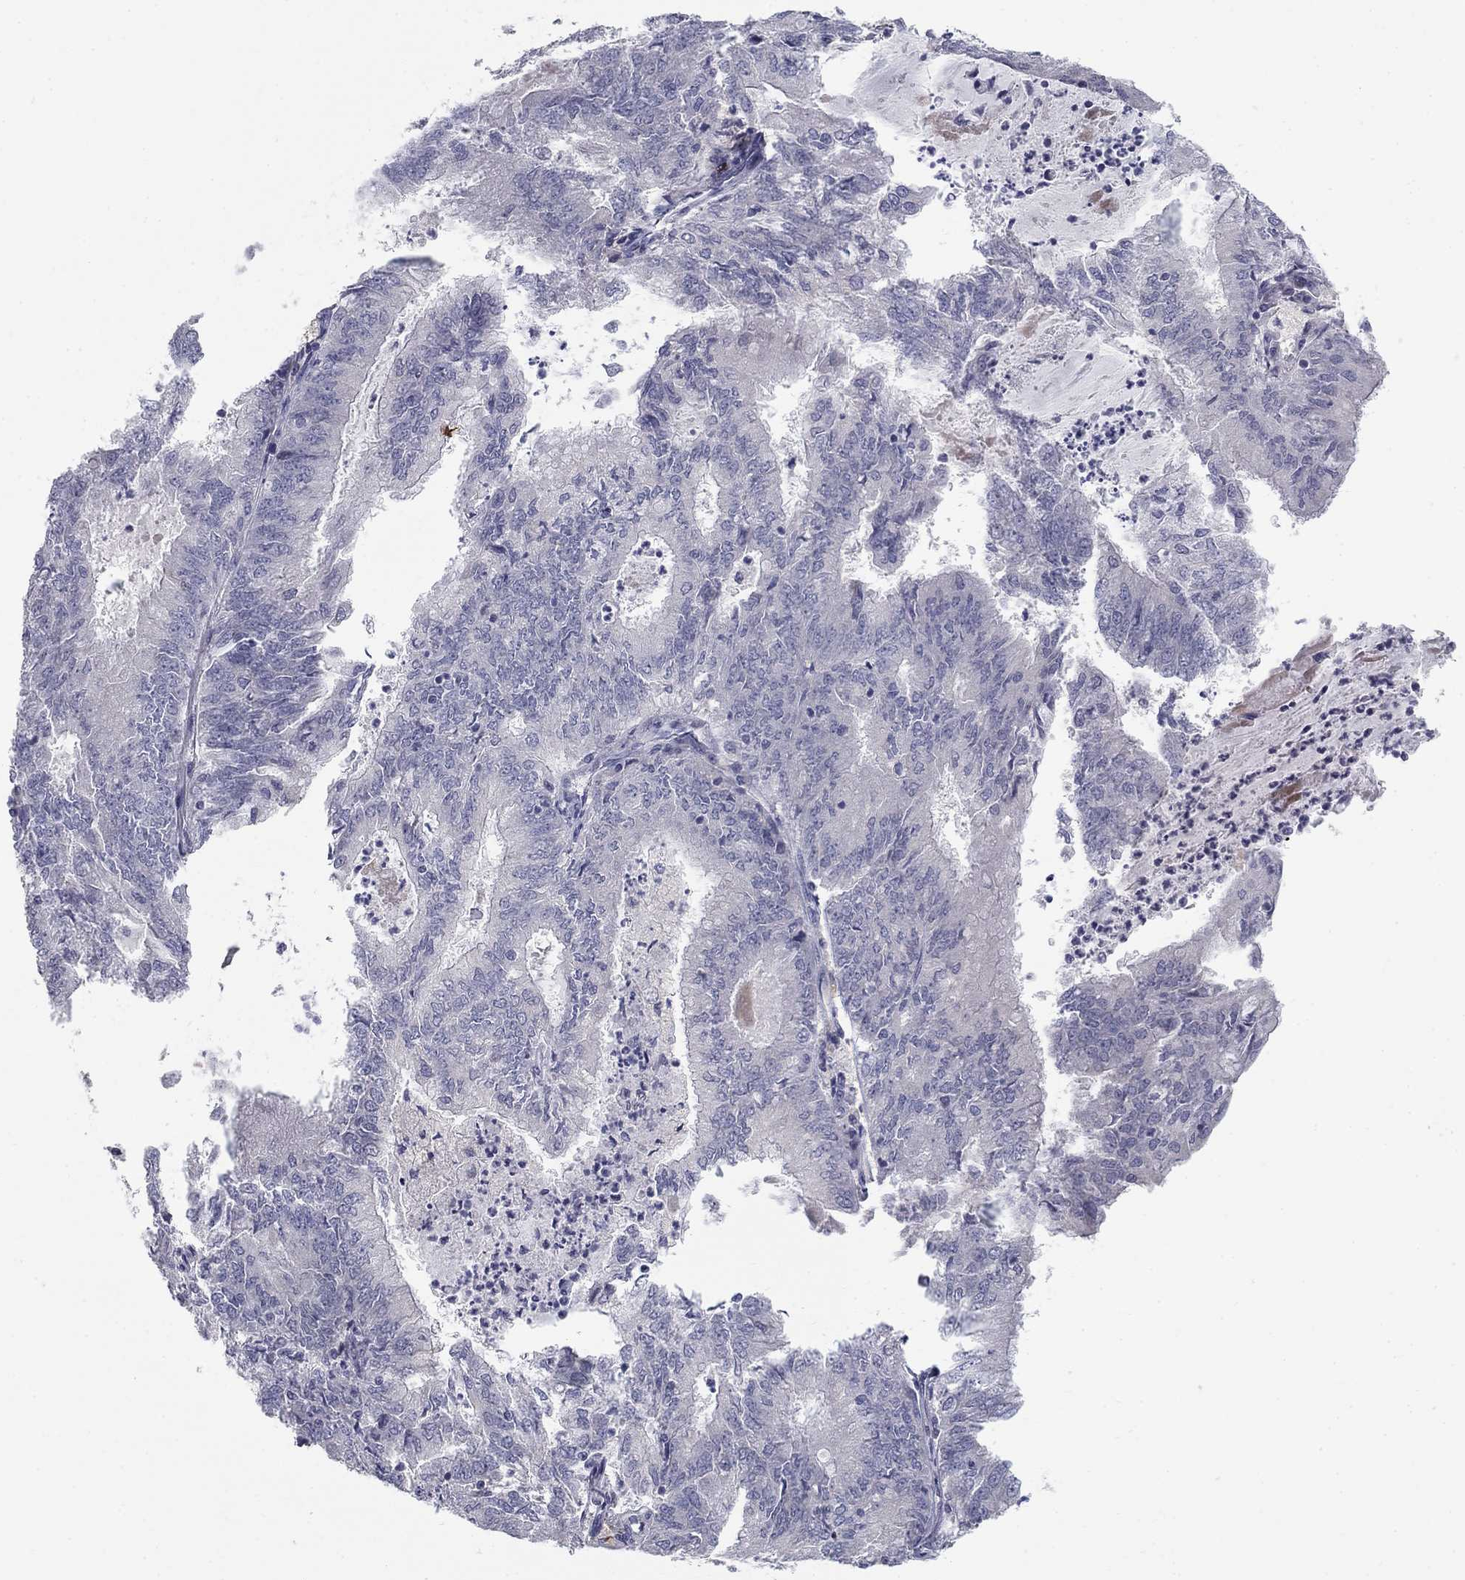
{"staining": {"intensity": "negative", "quantity": "none", "location": "none"}, "tissue": "endometrial cancer", "cell_type": "Tumor cells", "image_type": "cancer", "snomed": [{"axis": "morphology", "description": "Adenocarcinoma, NOS"}, {"axis": "topography", "description": "Endometrium"}], "caption": "Protein analysis of endometrial cancer (adenocarcinoma) exhibits no significant expression in tumor cells.", "gene": "NTRK2", "patient": {"sex": "female", "age": 57}}